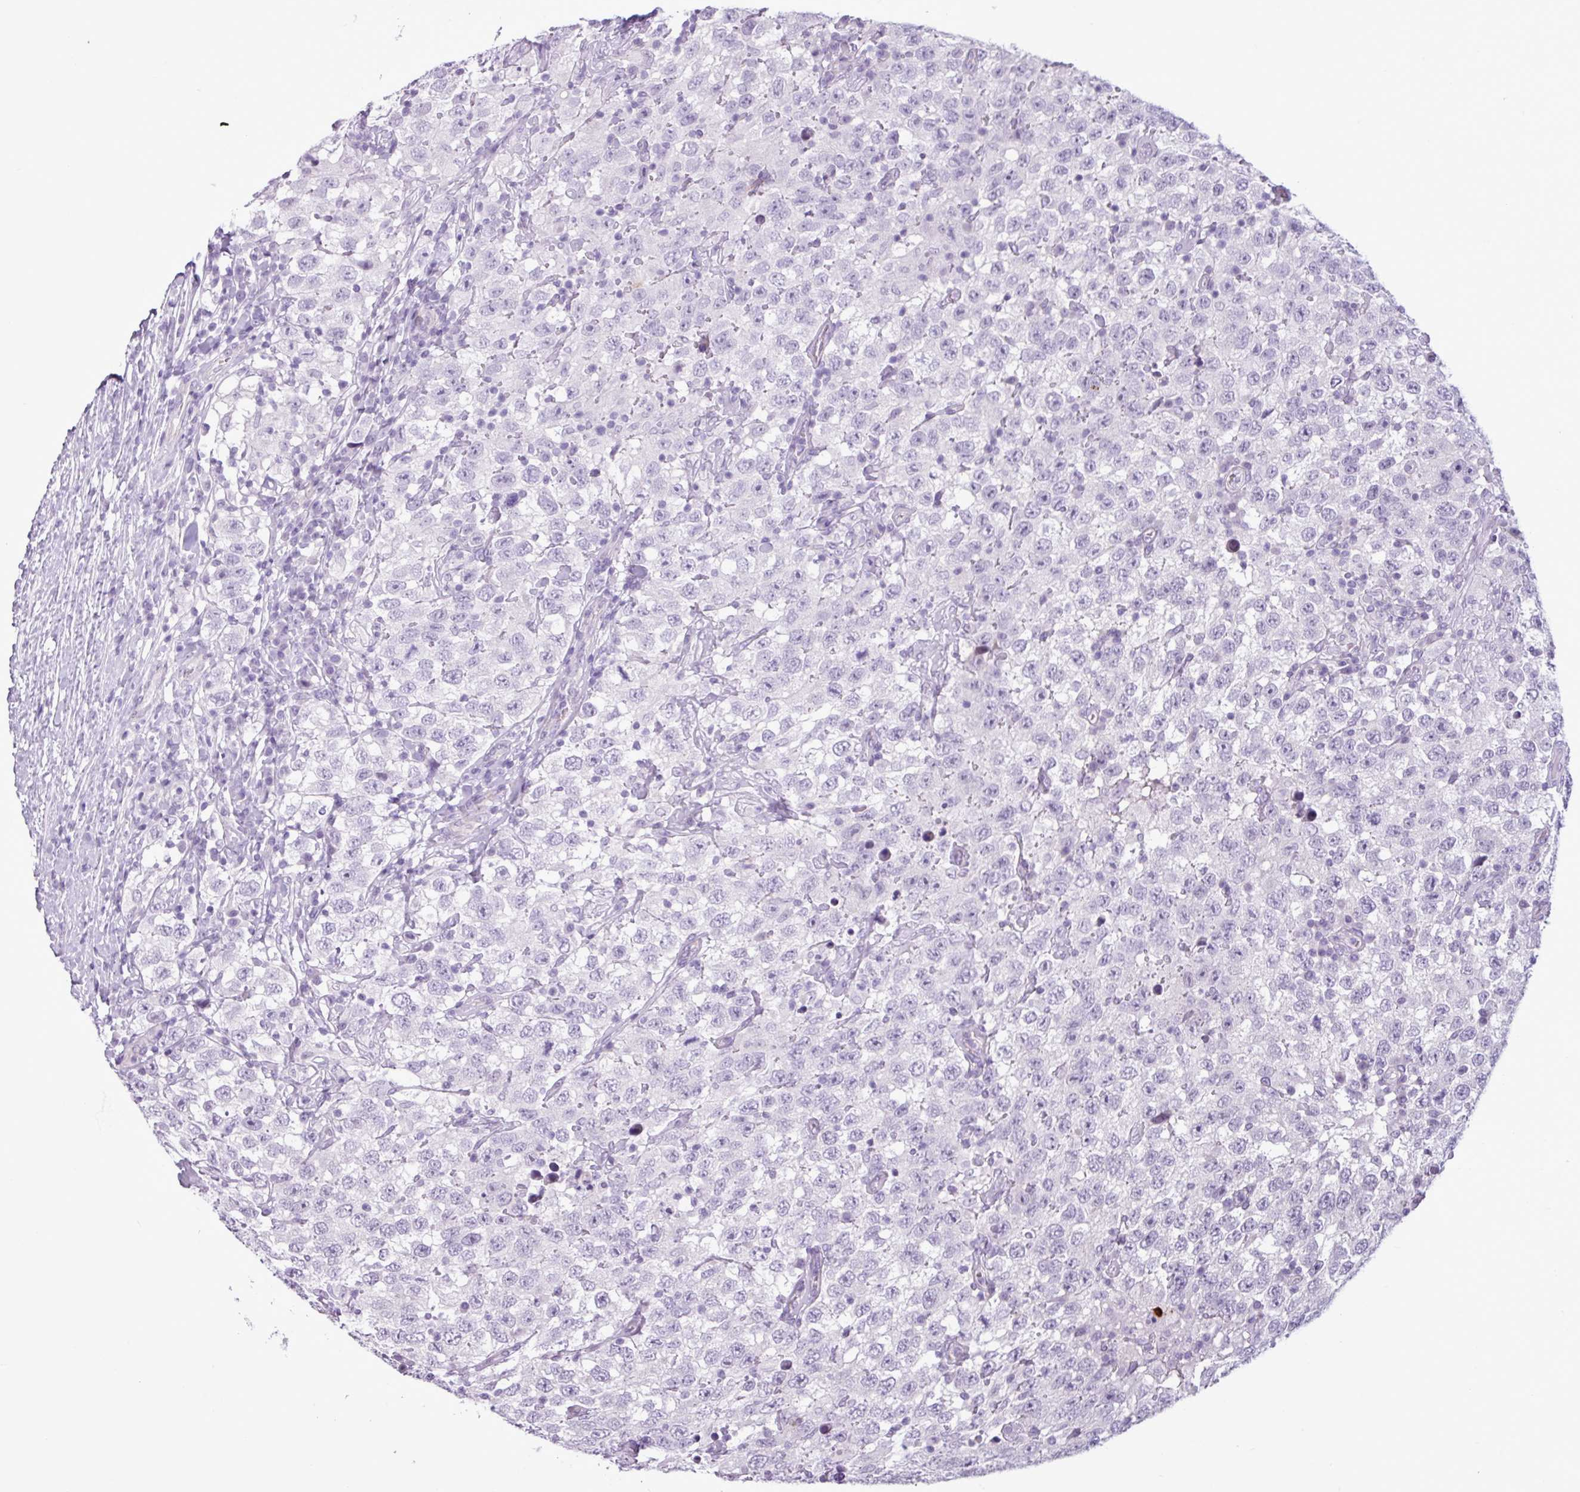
{"staining": {"intensity": "negative", "quantity": "none", "location": "none"}, "tissue": "testis cancer", "cell_type": "Tumor cells", "image_type": "cancer", "snomed": [{"axis": "morphology", "description": "Seminoma, NOS"}, {"axis": "topography", "description": "Testis"}], "caption": "This is an immunohistochemistry (IHC) image of human testis seminoma. There is no expression in tumor cells.", "gene": "TMEM178A", "patient": {"sex": "male", "age": 41}}